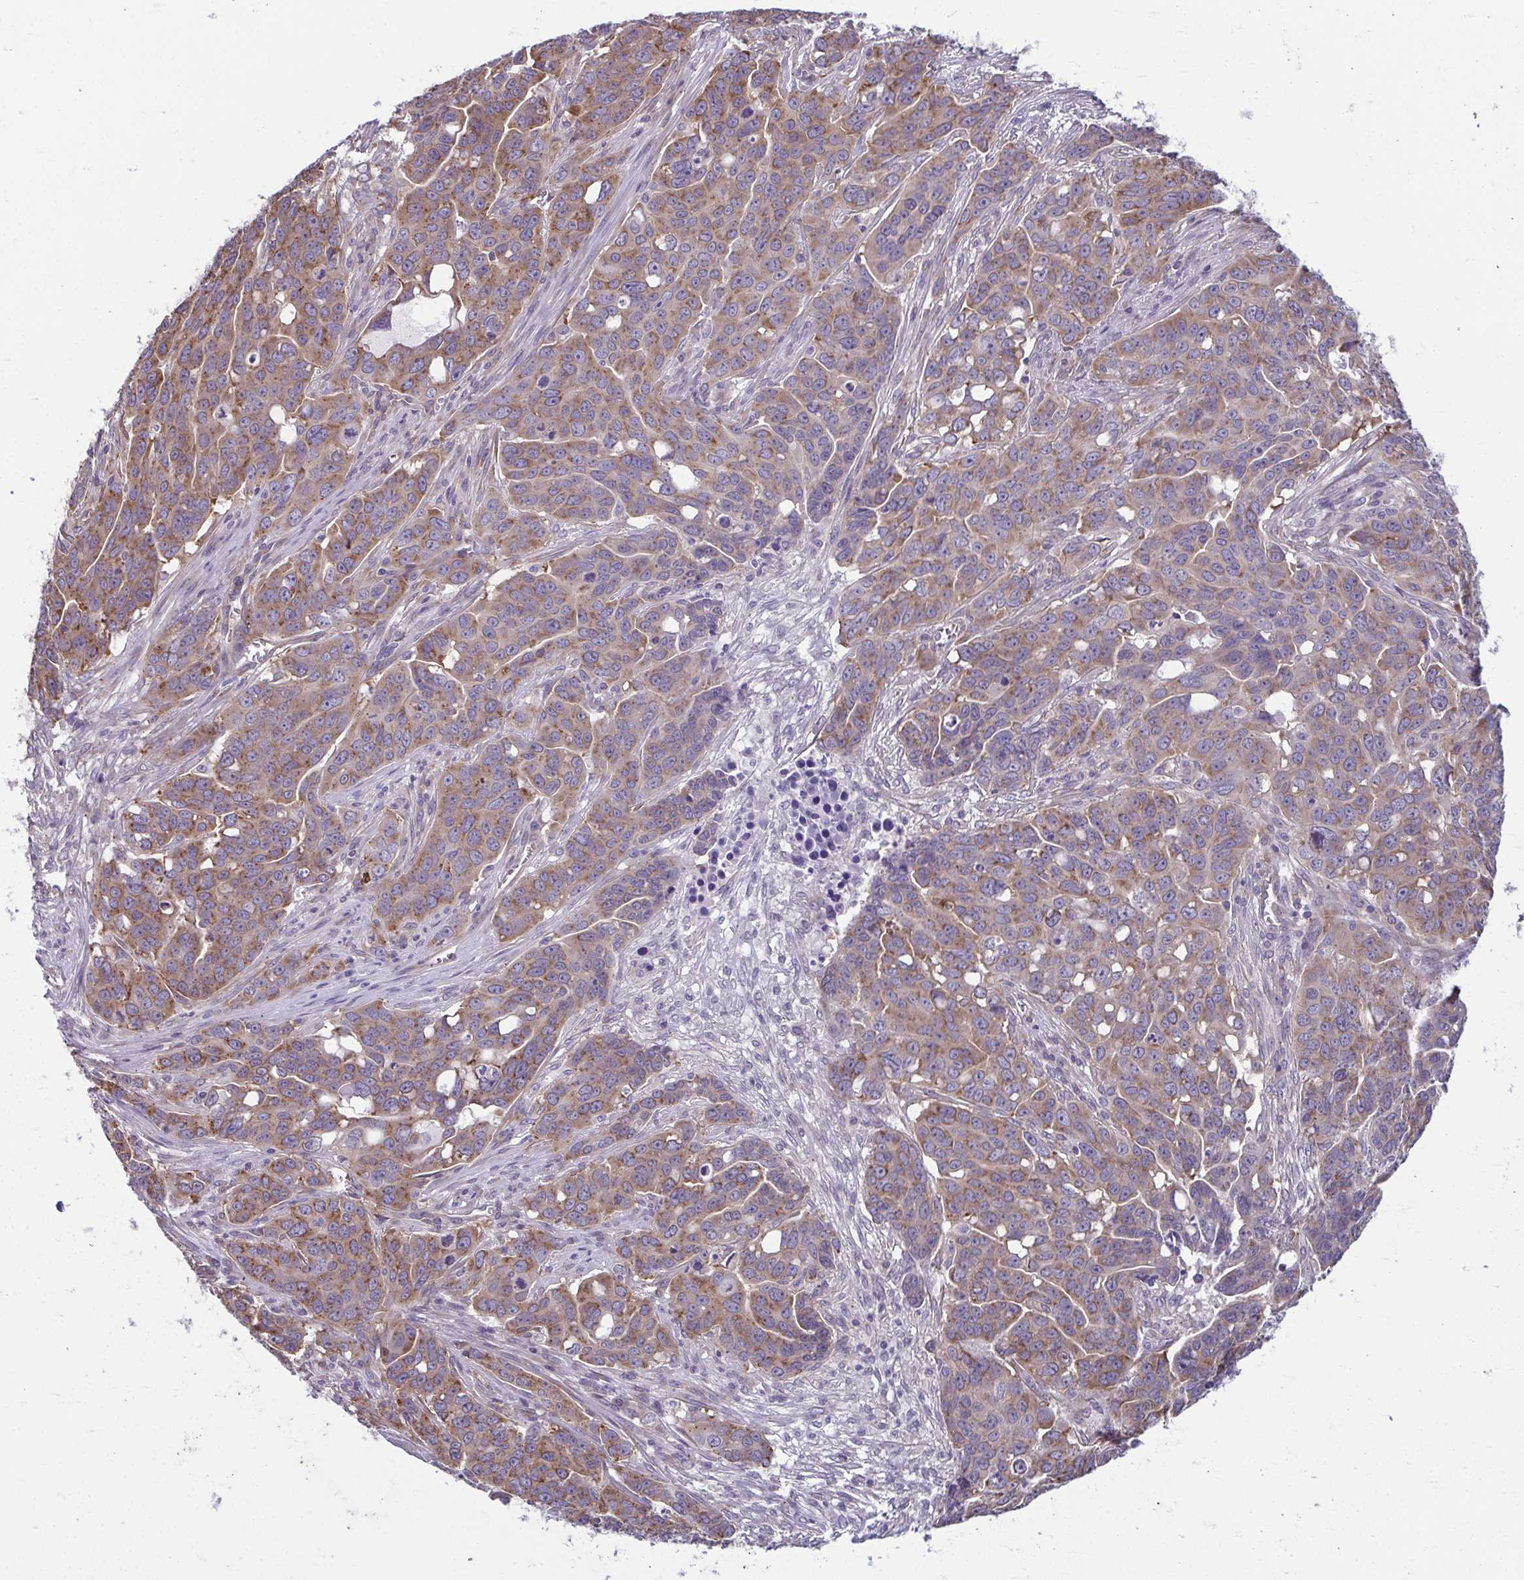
{"staining": {"intensity": "weak", "quantity": ">75%", "location": "cytoplasmic/membranous"}, "tissue": "ovarian cancer", "cell_type": "Tumor cells", "image_type": "cancer", "snomed": [{"axis": "morphology", "description": "Carcinoma, endometroid"}, {"axis": "topography", "description": "Ovary"}], "caption": "This image reveals ovarian cancer (endometroid carcinoma) stained with immunohistochemistry (IHC) to label a protein in brown. The cytoplasmic/membranous of tumor cells show weak positivity for the protein. Nuclei are counter-stained blue.", "gene": "TMEM108", "patient": {"sex": "female", "age": 78}}